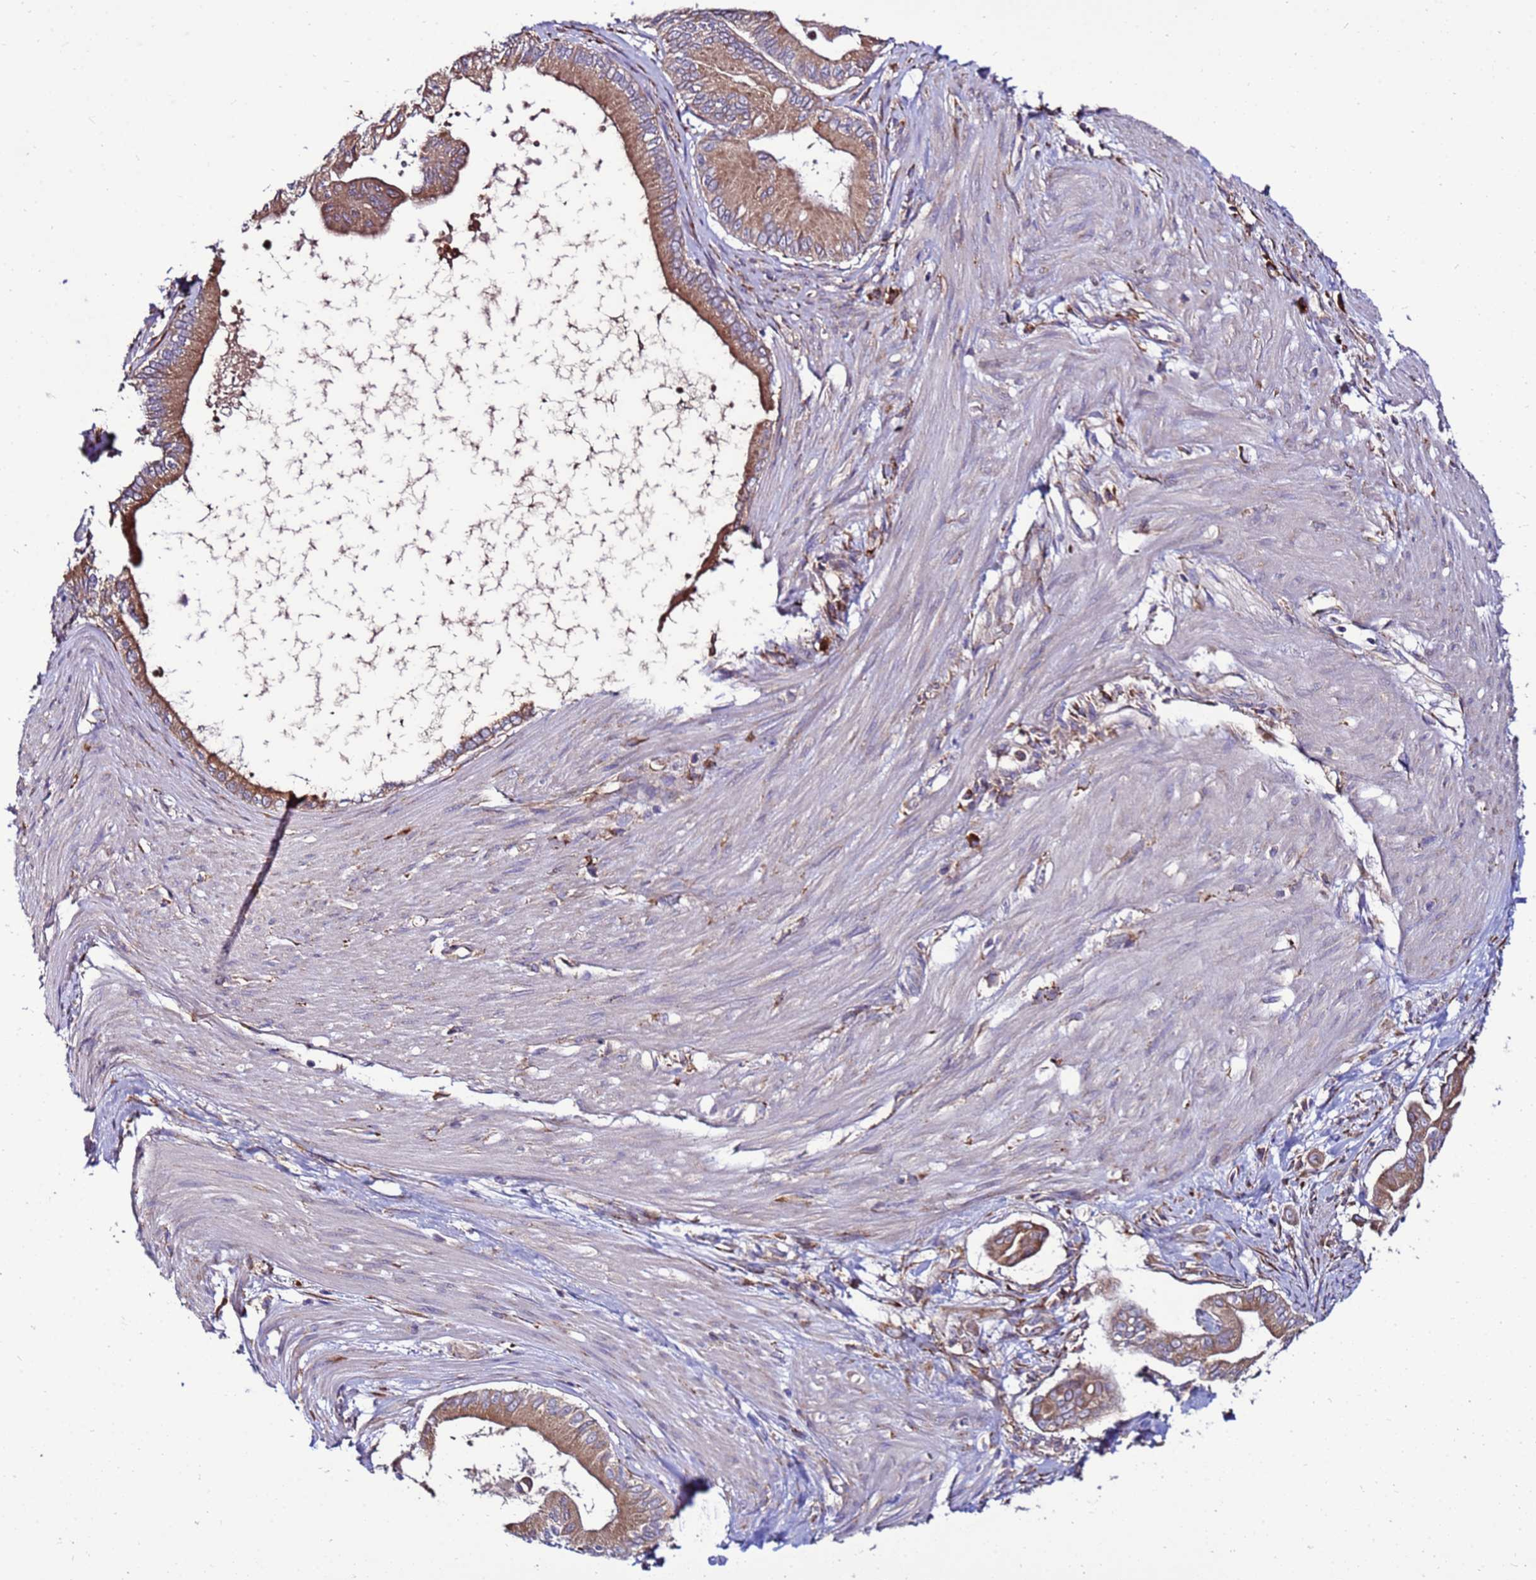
{"staining": {"intensity": "moderate", "quantity": ">75%", "location": "cytoplasmic/membranous"}, "tissue": "pancreatic cancer", "cell_type": "Tumor cells", "image_type": "cancer", "snomed": [{"axis": "morphology", "description": "Adenocarcinoma, NOS"}, {"axis": "topography", "description": "Pancreas"}], "caption": "Immunohistochemistry (IHC) photomicrograph of human adenocarcinoma (pancreatic) stained for a protein (brown), which reveals medium levels of moderate cytoplasmic/membranous positivity in about >75% of tumor cells.", "gene": "ANTKMT", "patient": {"sex": "male", "age": 71}}